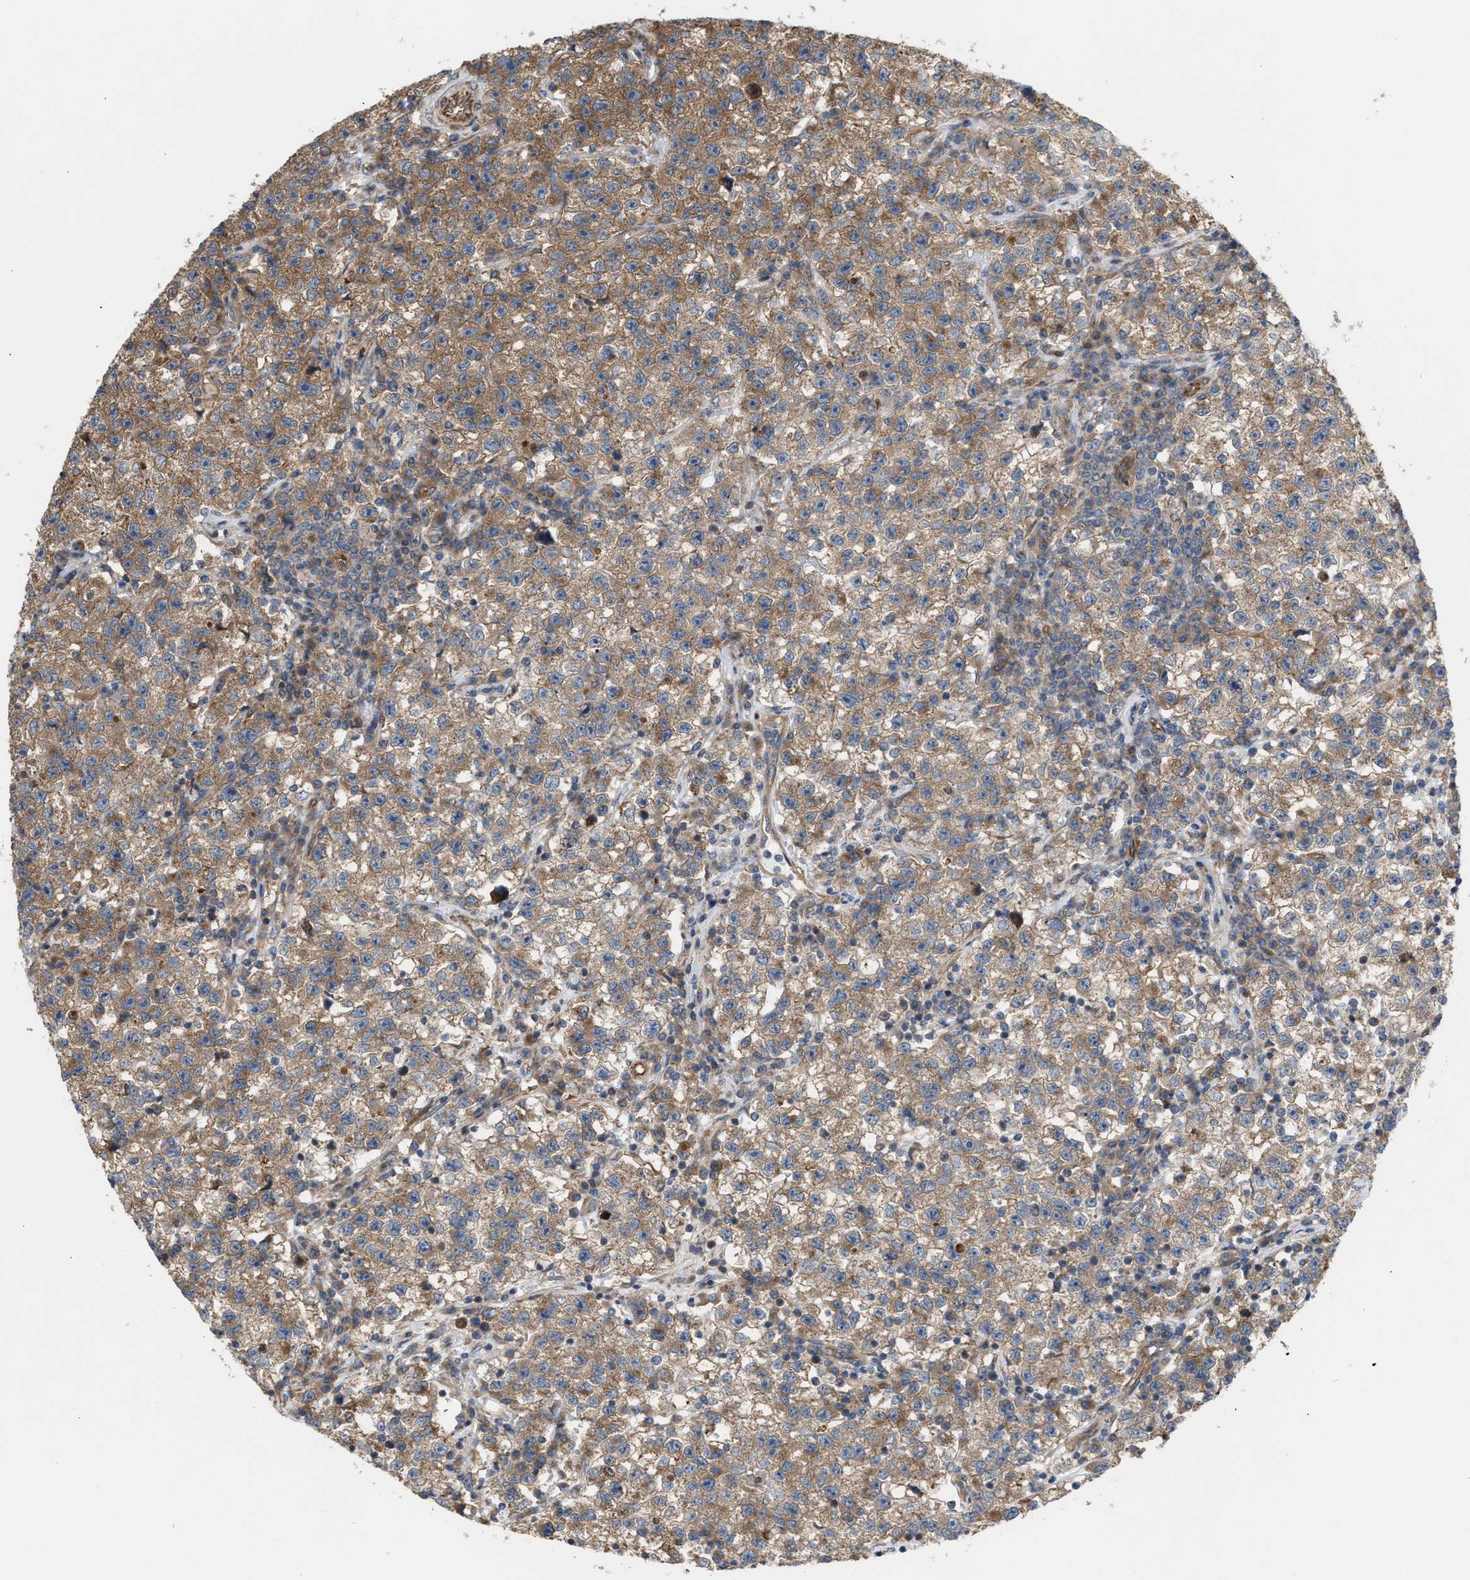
{"staining": {"intensity": "moderate", "quantity": ">75%", "location": "cytoplasmic/membranous"}, "tissue": "testis cancer", "cell_type": "Tumor cells", "image_type": "cancer", "snomed": [{"axis": "morphology", "description": "Seminoma, NOS"}, {"axis": "topography", "description": "Testis"}], "caption": "A brown stain highlights moderate cytoplasmic/membranous staining of a protein in testis cancer (seminoma) tumor cells. (Stains: DAB (3,3'-diaminobenzidine) in brown, nuclei in blue, Microscopy: brightfield microscopy at high magnification).", "gene": "EPS15L1", "patient": {"sex": "male", "age": 22}}